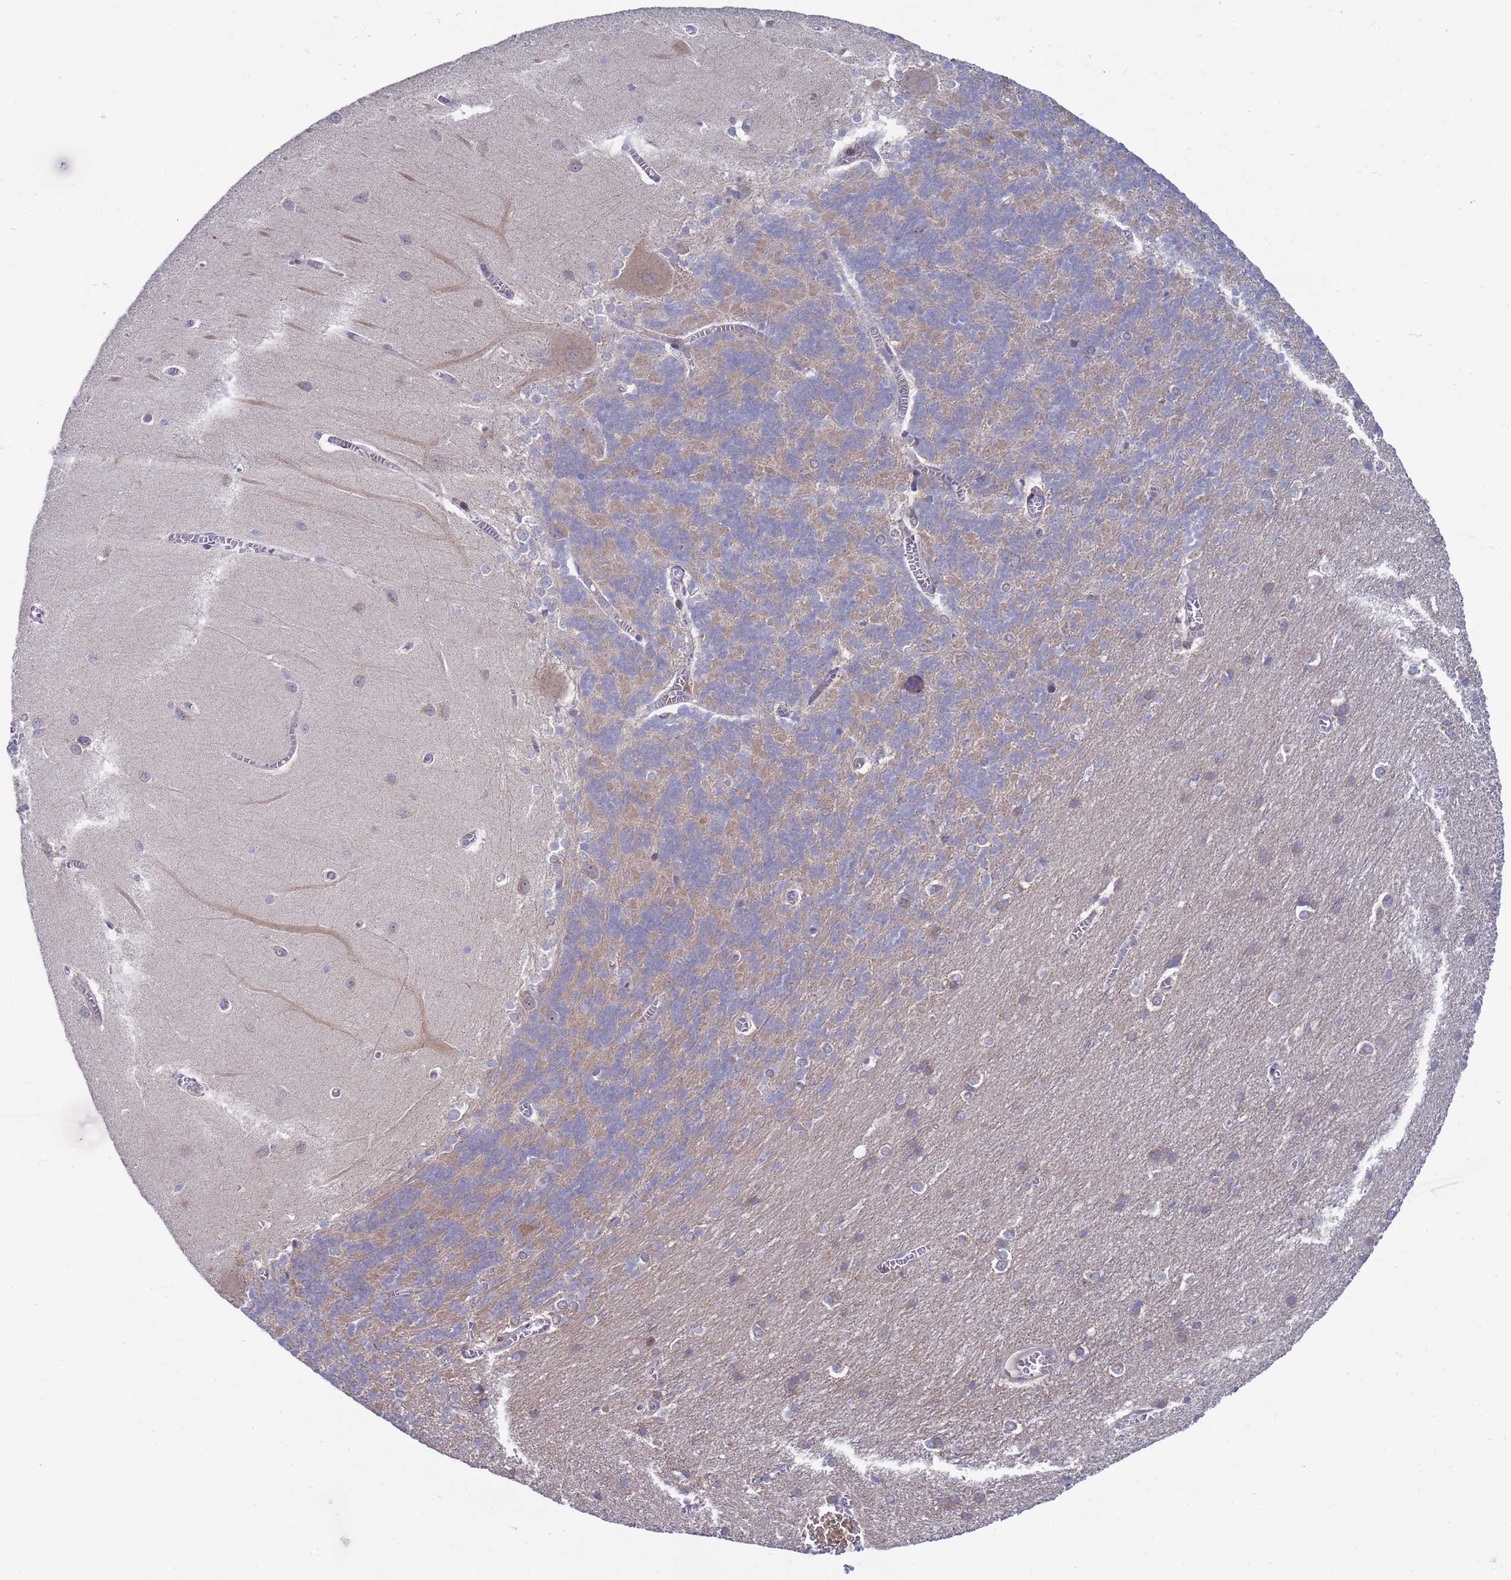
{"staining": {"intensity": "weak", "quantity": "25%-75%", "location": "cytoplasmic/membranous"}, "tissue": "cerebellum", "cell_type": "Cells in granular layer", "image_type": "normal", "snomed": [{"axis": "morphology", "description": "Normal tissue, NOS"}, {"axis": "topography", "description": "Cerebellum"}], "caption": "A low amount of weak cytoplasmic/membranous staining is seen in about 25%-75% of cells in granular layer in unremarkable cerebellum.", "gene": "ENOSF1", "patient": {"sex": "male", "age": 37}}